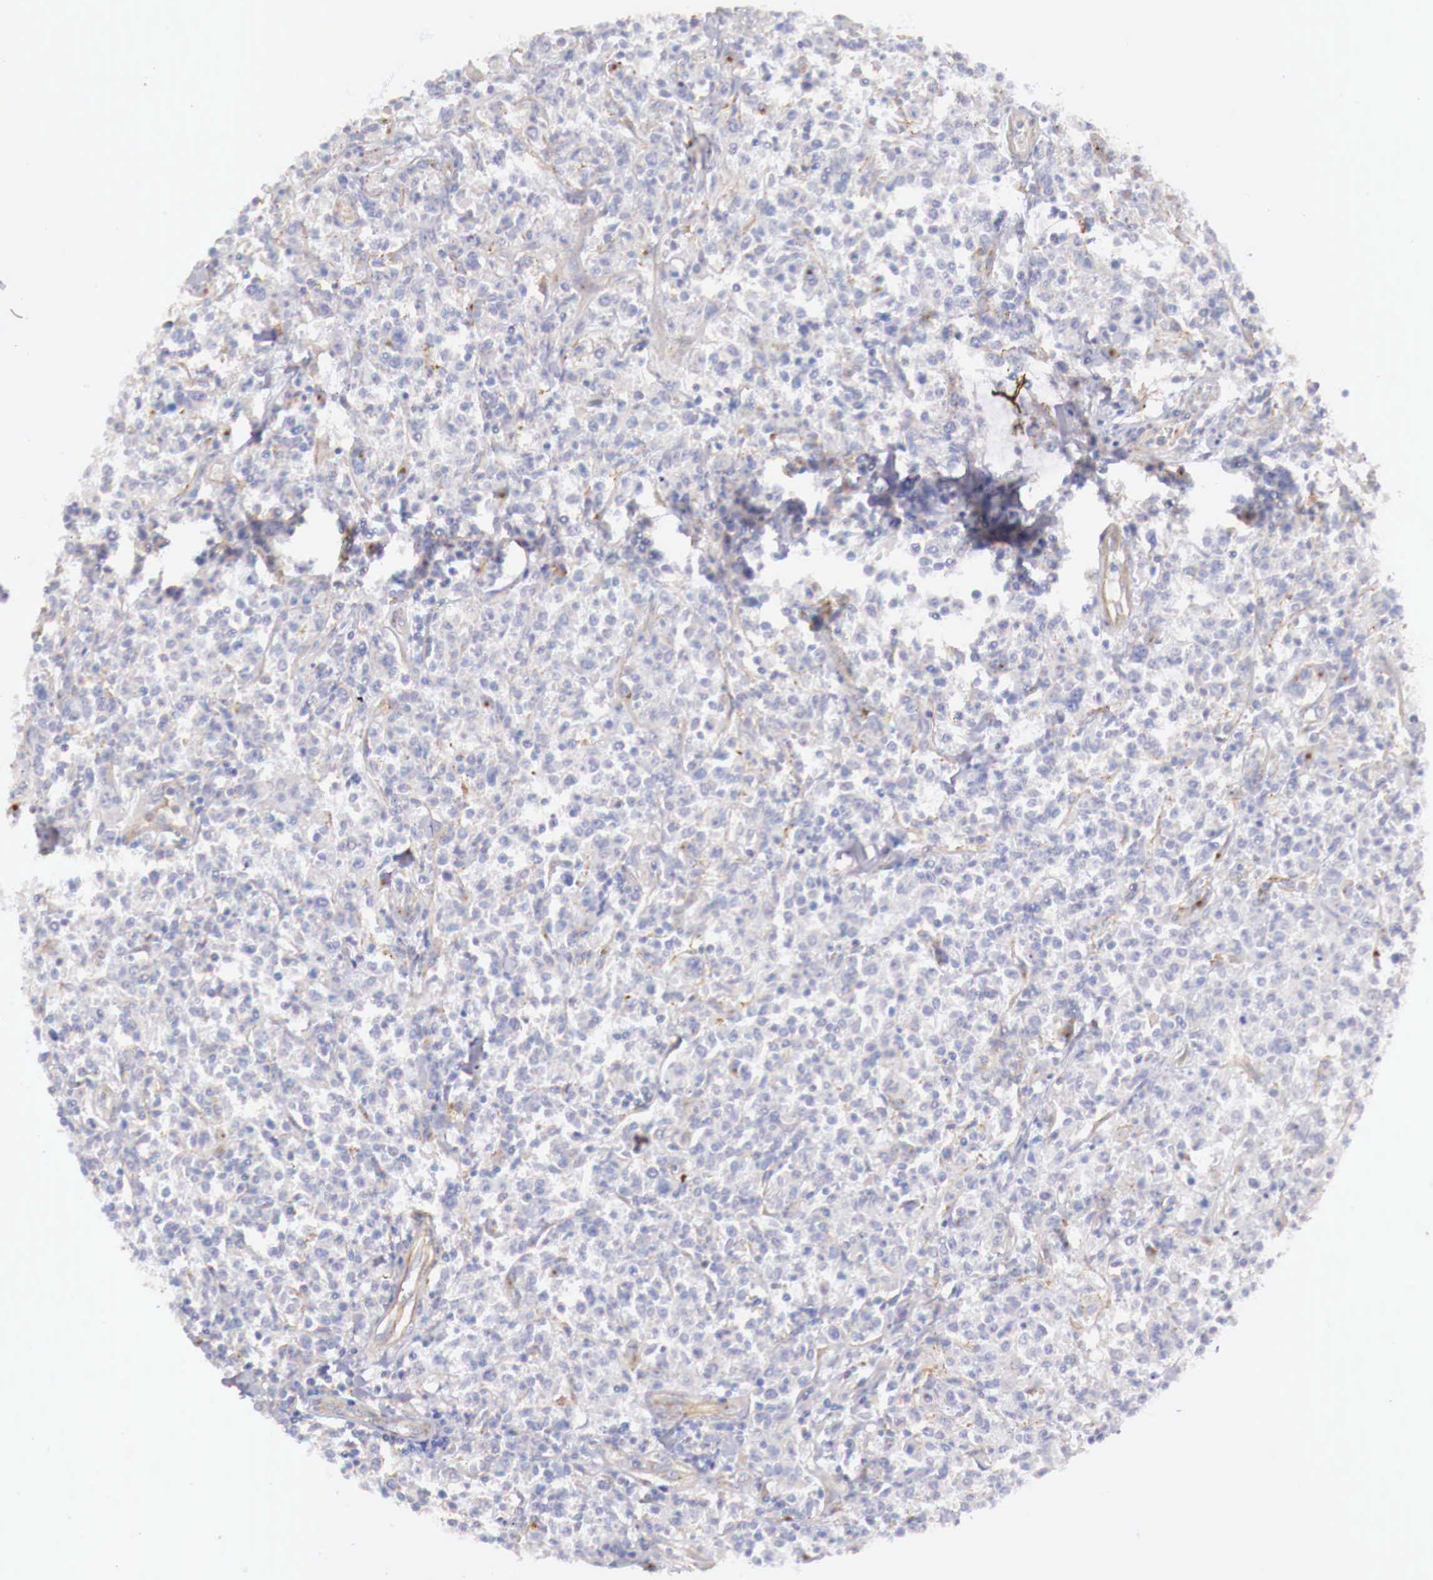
{"staining": {"intensity": "negative", "quantity": "none", "location": "none"}, "tissue": "lymphoma", "cell_type": "Tumor cells", "image_type": "cancer", "snomed": [{"axis": "morphology", "description": "Malignant lymphoma, non-Hodgkin's type, Low grade"}, {"axis": "topography", "description": "Small intestine"}], "caption": "Lymphoma stained for a protein using immunohistochemistry (IHC) exhibits no staining tumor cells.", "gene": "KLHDC7B", "patient": {"sex": "female", "age": 59}}